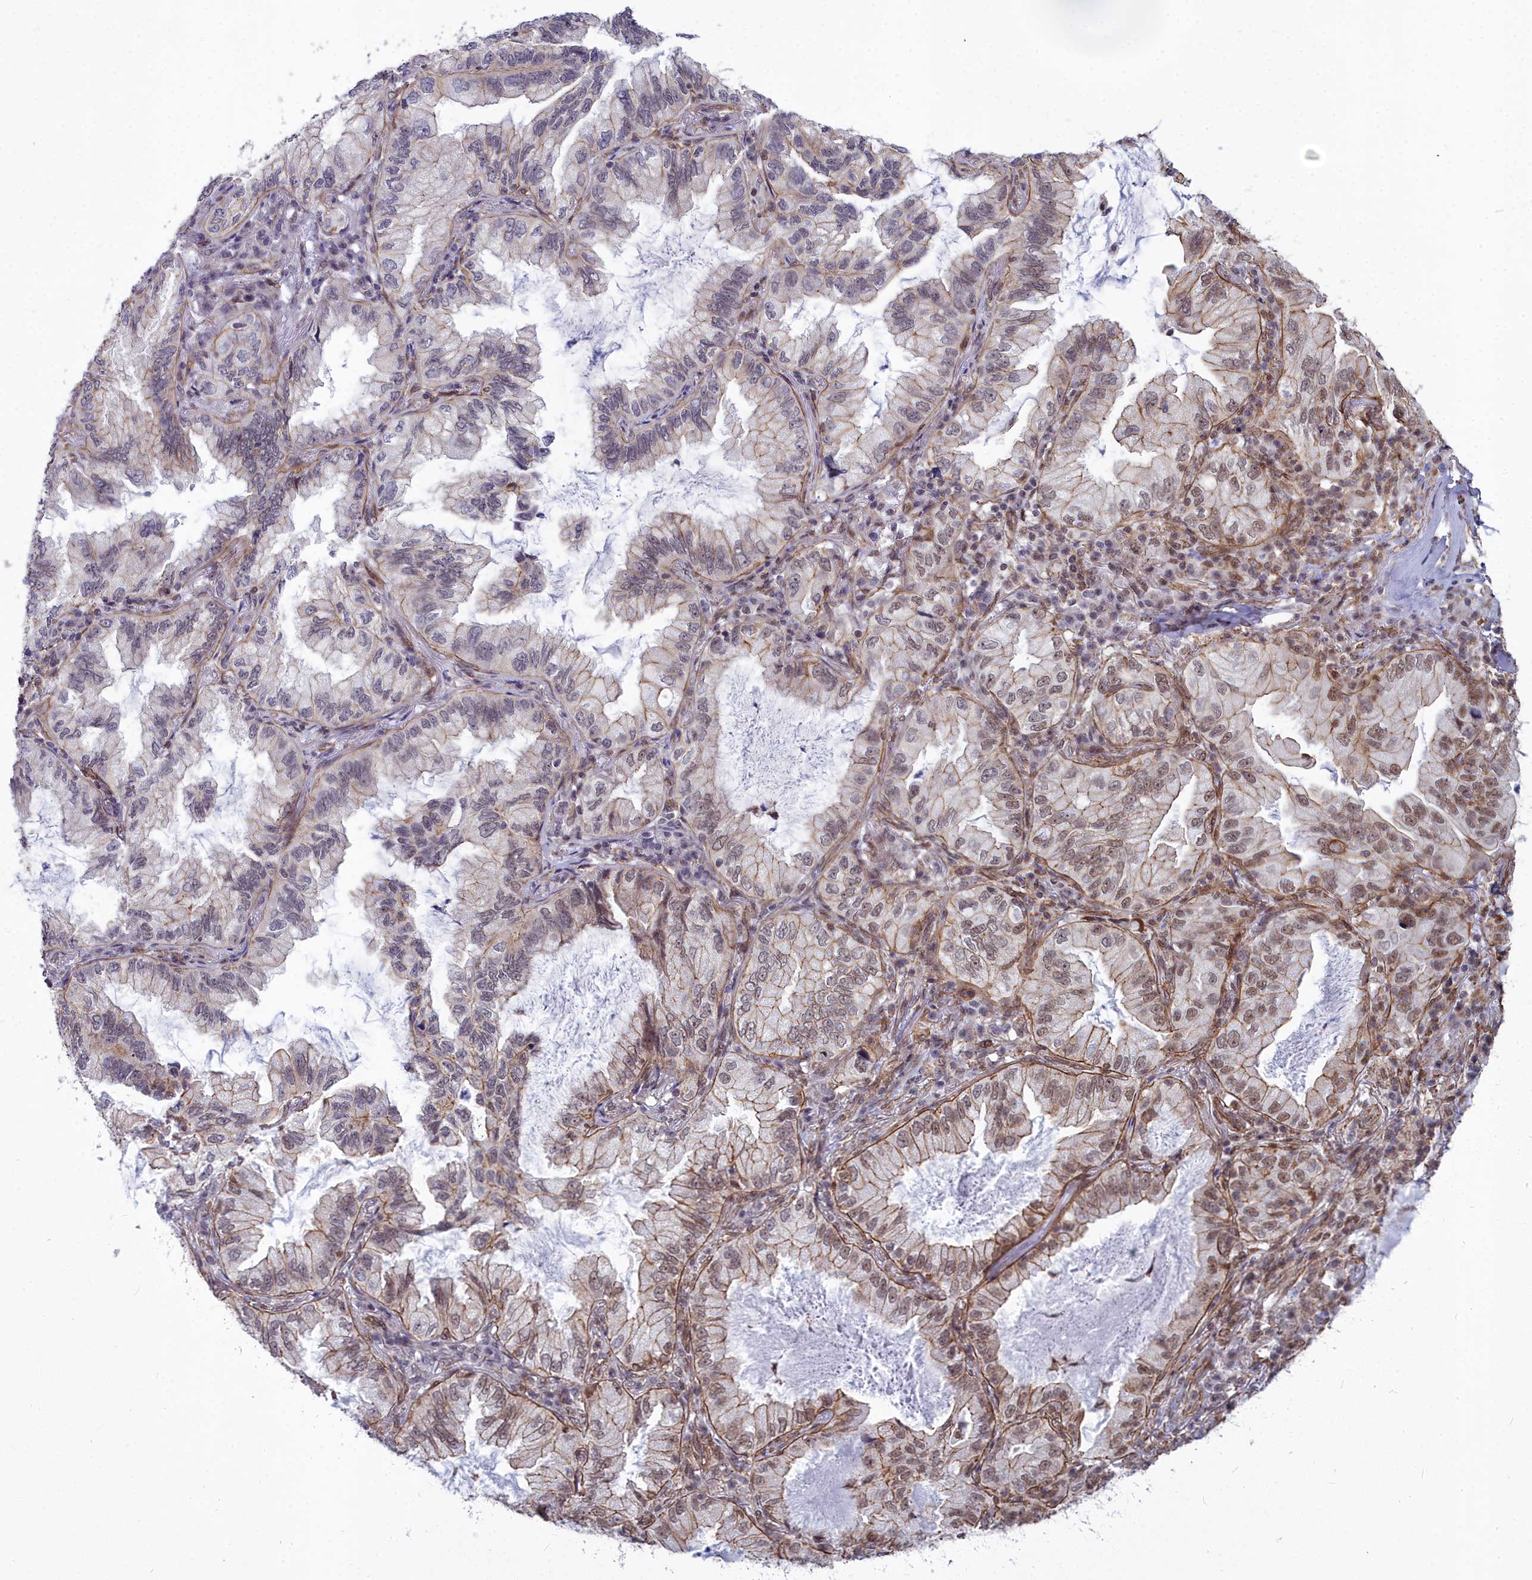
{"staining": {"intensity": "weak", "quantity": "<25%", "location": "cytoplasmic/membranous,nuclear"}, "tissue": "lung cancer", "cell_type": "Tumor cells", "image_type": "cancer", "snomed": [{"axis": "morphology", "description": "Adenocarcinoma, NOS"}, {"axis": "topography", "description": "Lung"}], "caption": "This is an IHC micrograph of human adenocarcinoma (lung). There is no positivity in tumor cells.", "gene": "YJU2", "patient": {"sex": "female", "age": 69}}